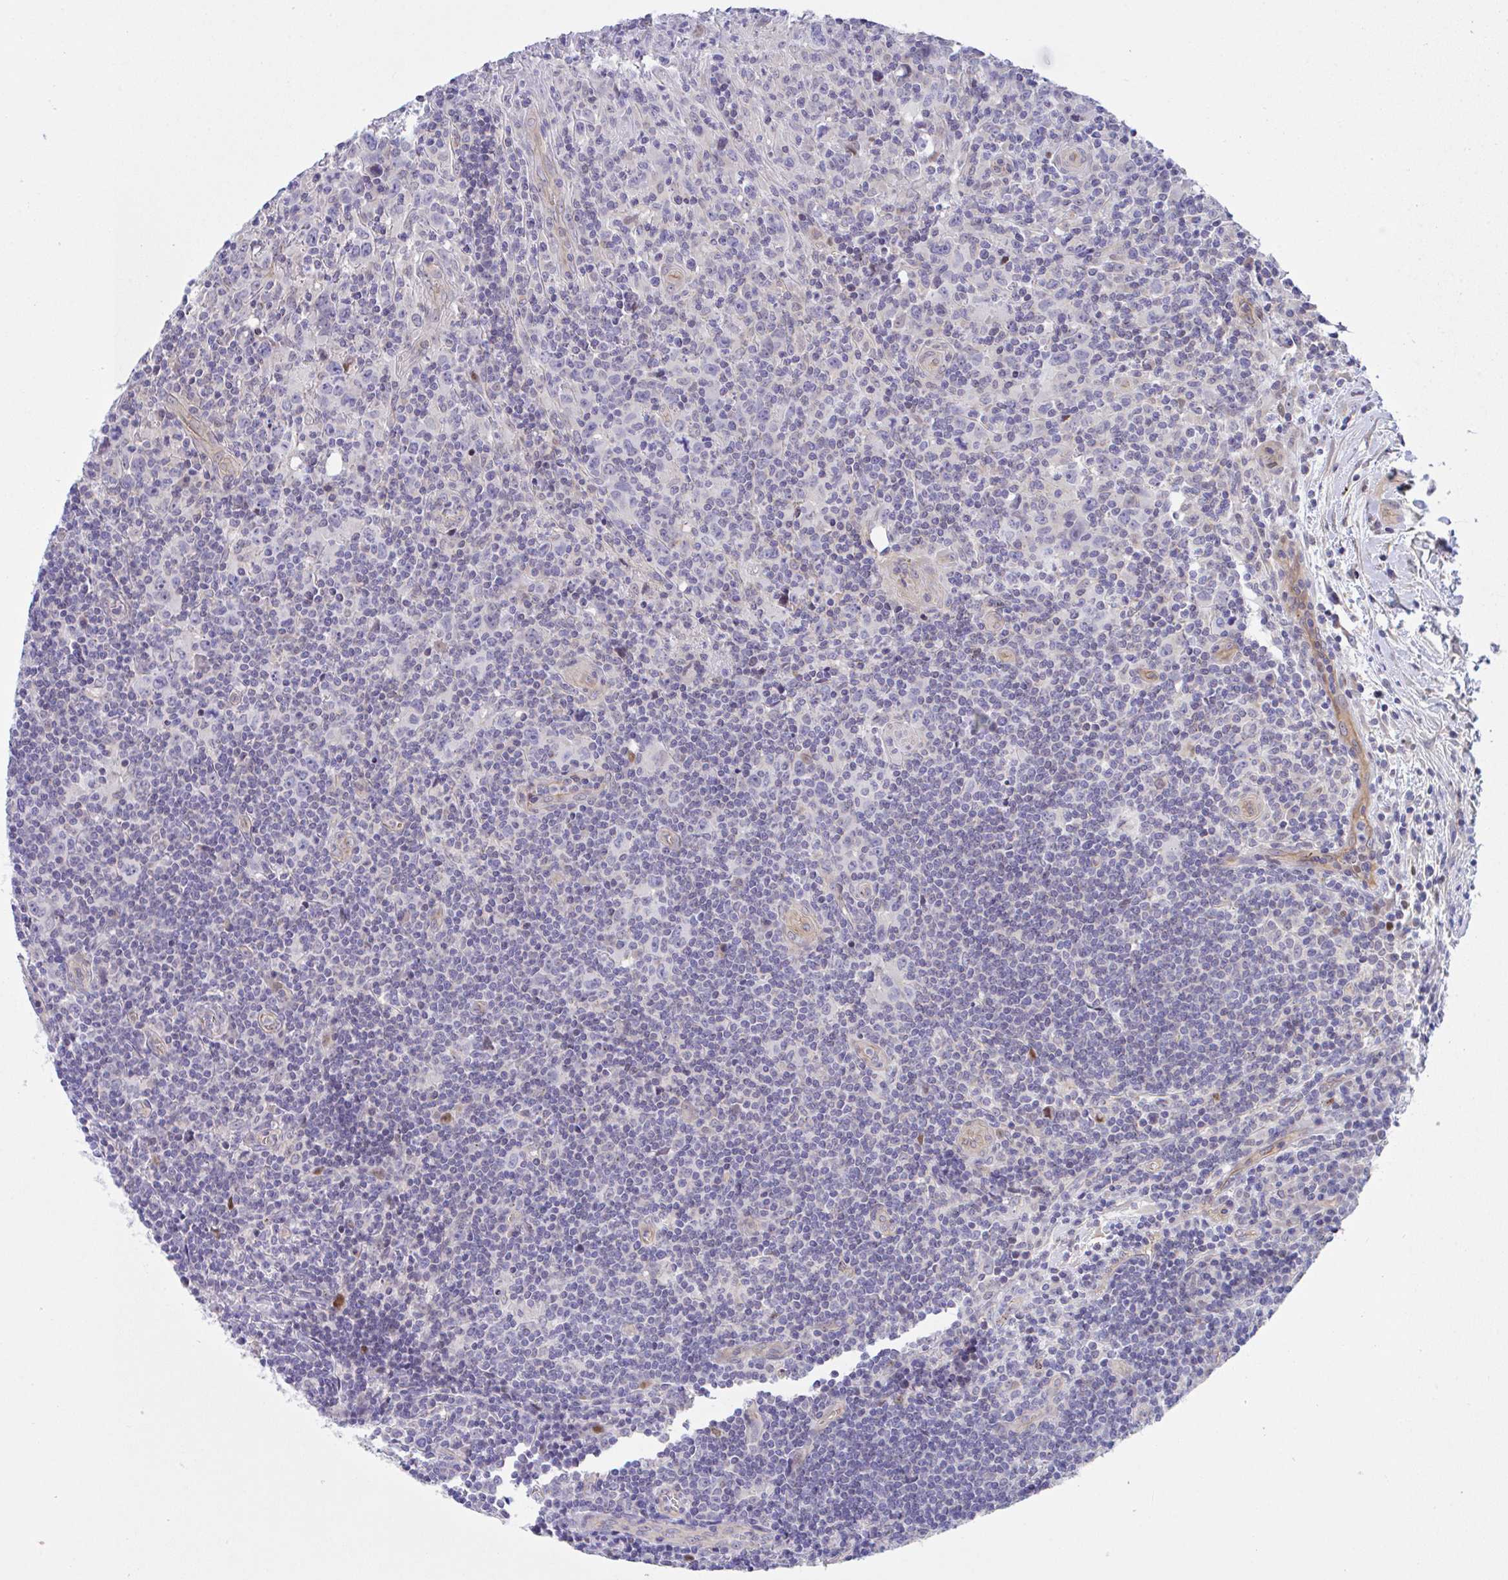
{"staining": {"intensity": "negative", "quantity": "none", "location": "none"}, "tissue": "lymphoma", "cell_type": "Tumor cells", "image_type": "cancer", "snomed": [{"axis": "morphology", "description": "Hodgkin's disease, NOS"}, {"axis": "topography", "description": "Lymph node"}], "caption": "The image displays no significant expression in tumor cells of Hodgkin's disease.", "gene": "ZBED3", "patient": {"sex": "female", "age": 18}}